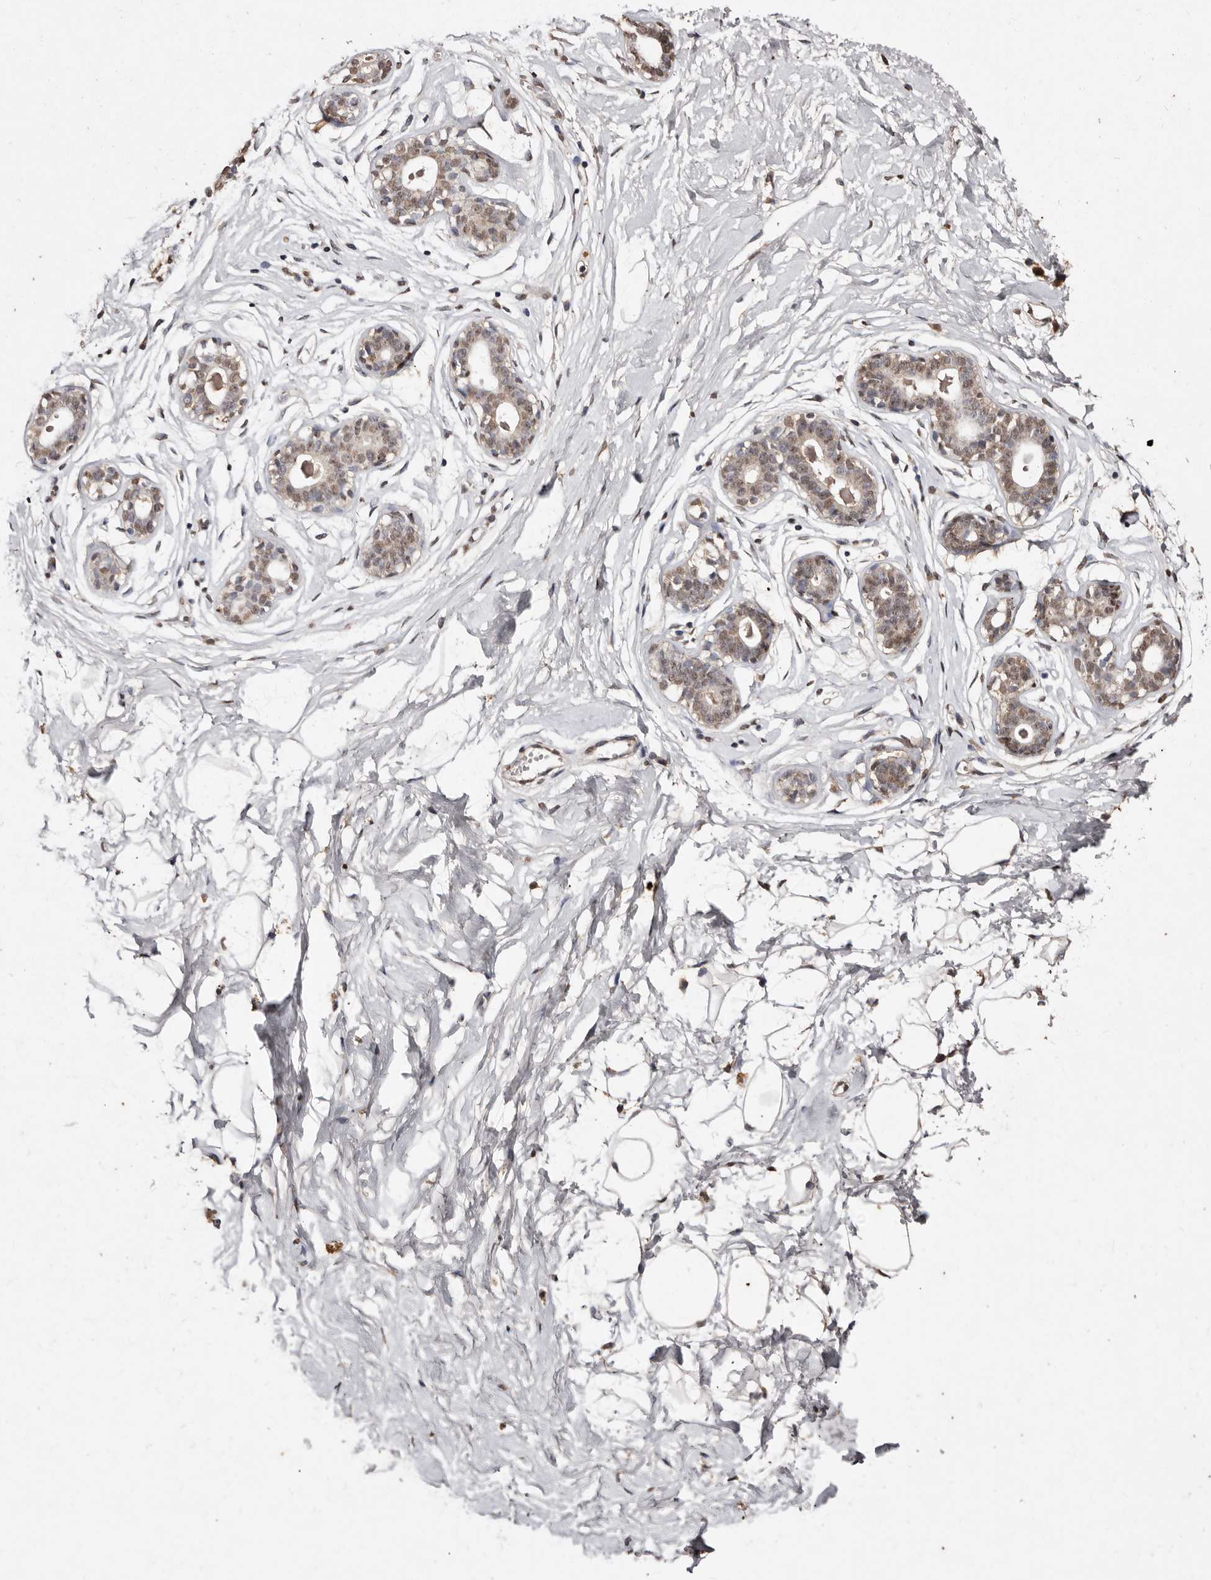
{"staining": {"intensity": "moderate", "quantity": ">75%", "location": "nuclear"}, "tissue": "breast", "cell_type": "Adipocytes", "image_type": "normal", "snomed": [{"axis": "morphology", "description": "Normal tissue, NOS"}, {"axis": "morphology", "description": "Adenoma, NOS"}, {"axis": "topography", "description": "Breast"}], "caption": "High-magnification brightfield microscopy of normal breast stained with DAB (3,3'-diaminobenzidine) (brown) and counterstained with hematoxylin (blue). adipocytes exhibit moderate nuclear expression is identified in about>75% of cells. Nuclei are stained in blue.", "gene": "ERBB4", "patient": {"sex": "female", "age": 23}}